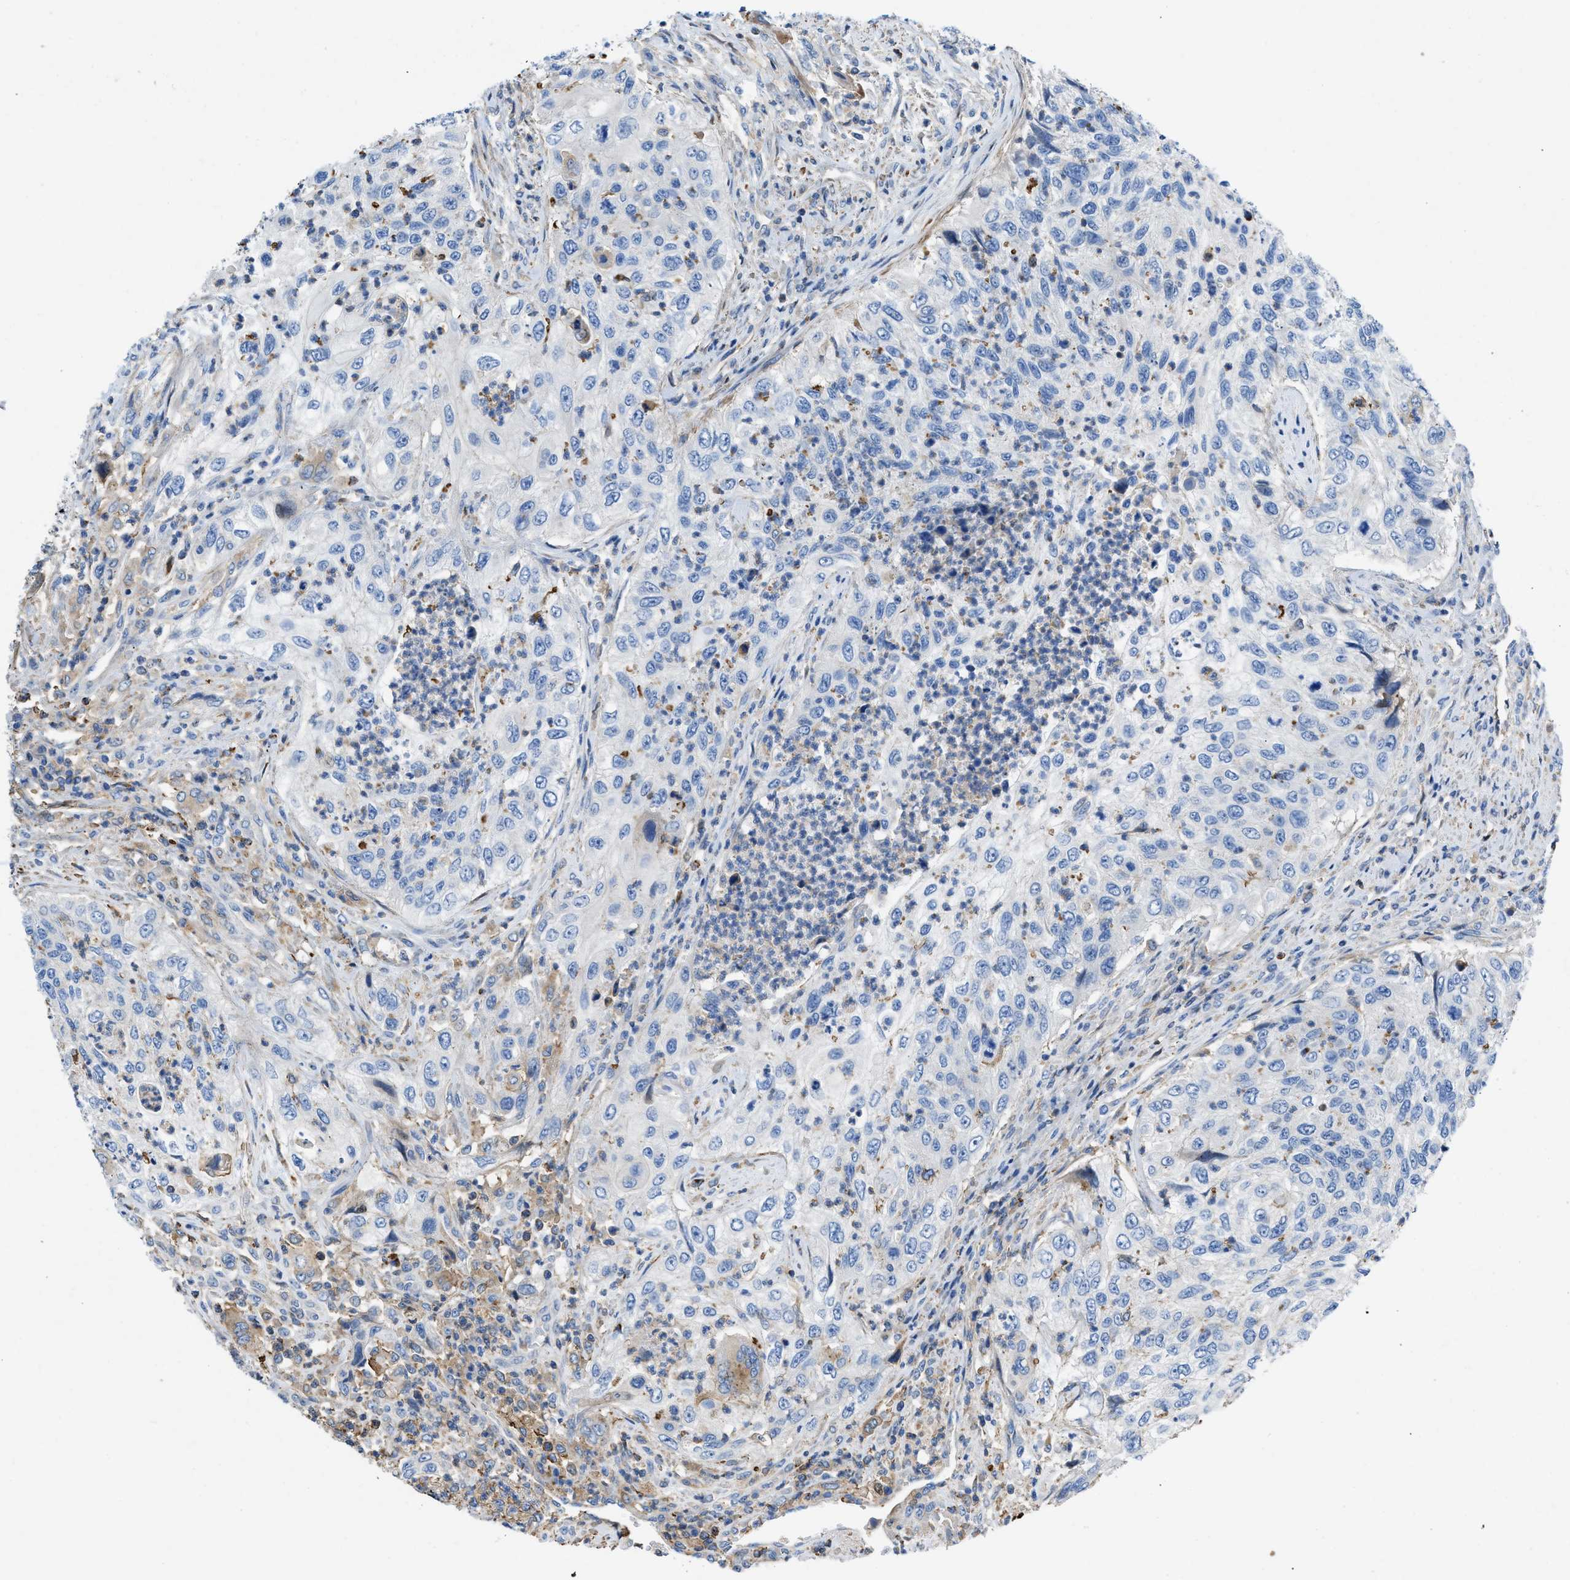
{"staining": {"intensity": "negative", "quantity": "none", "location": "none"}, "tissue": "urothelial cancer", "cell_type": "Tumor cells", "image_type": "cancer", "snomed": [{"axis": "morphology", "description": "Urothelial carcinoma, High grade"}, {"axis": "topography", "description": "Urinary bladder"}], "caption": "Immunohistochemistry histopathology image of neoplastic tissue: human urothelial cancer stained with DAB (3,3'-diaminobenzidine) reveals no significant protein staining in tumor cells. (DAB (3,3'-diaminobenzidine) immunohistochemistry (IHC) visualized using brightfield microscopy, high magnification).", "gene": "ATP6V0D1", "patient": {"sex": "female", "age": 60}}